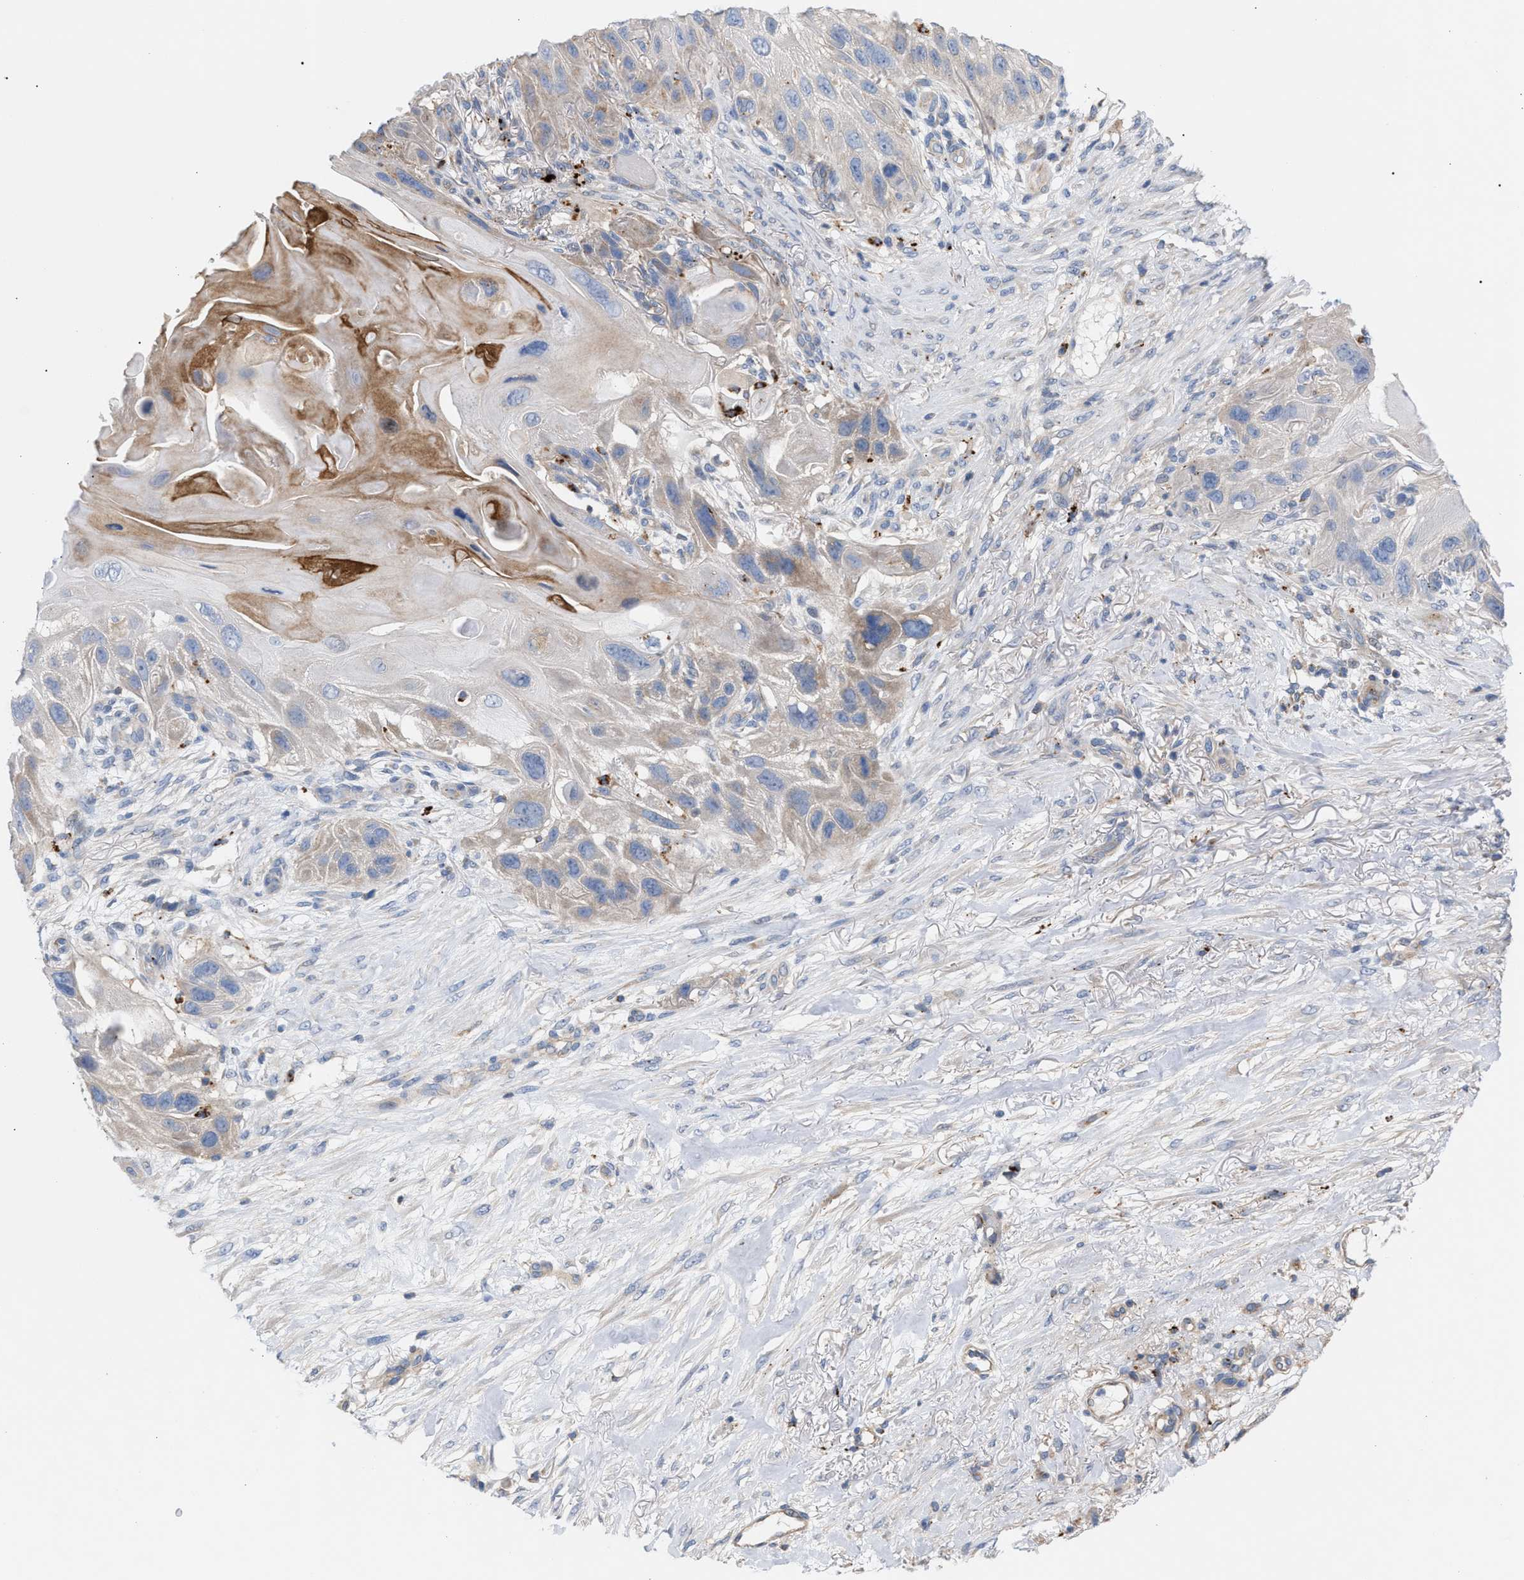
{"staining": {"intensity": "weak", "quantity": "<25%", "location": "cytoplasmic/membranous"}, "tissue": "skin cancer", "cell_type": "Tumor cells", "image_type": "cancer", "snomed": [{"axis": "morphology", "description": "Squamous cell carcinoma, NOS"}, {"axis": "topography", "description": "Skin"}], "caption": "Skin cancer (squamous cell carcinoma) was stained to show a protein in brown. There is no significant positivity in tumor cells.", "gene": "MBTD1", "patient": {"sex": "female", "age": 77}}